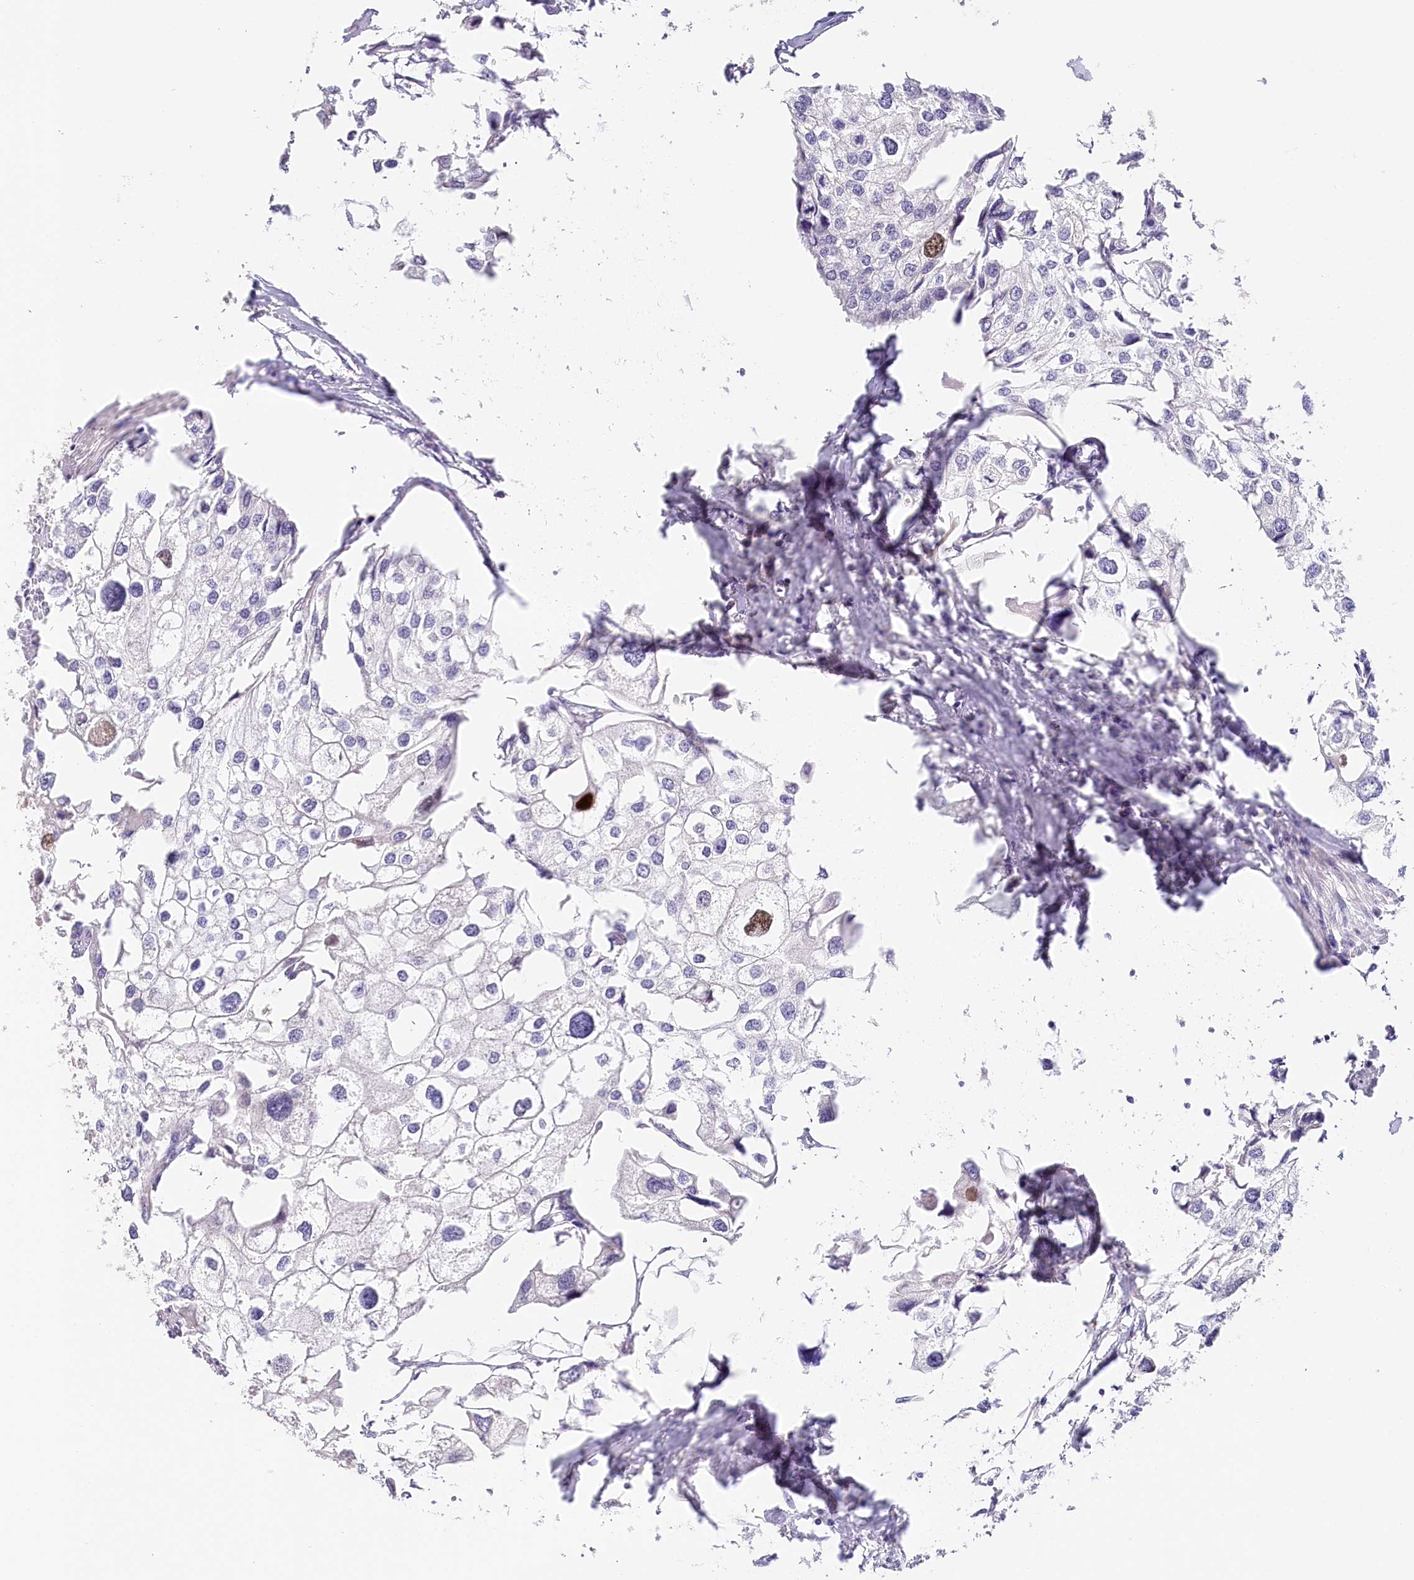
{"staining": {"intensity": "negative", "quantity": "none", "location": "none"}, "tissue": "urothelial cancer", "cell_type": "Tumor cells", "image_type": "cancer", "snomed": [{"axis": "morphology", "description": "Urothelial carcinoma, High grade"}, {"axis": "topography", "description": "Urinary bladder"}], "caption": "A histopathology image of human urothelial cancer is negative for staining in tumor cells. Nuclei are stained in blue.", "gene": "TP53", "patient": {"sex": "male", "age": 64}}